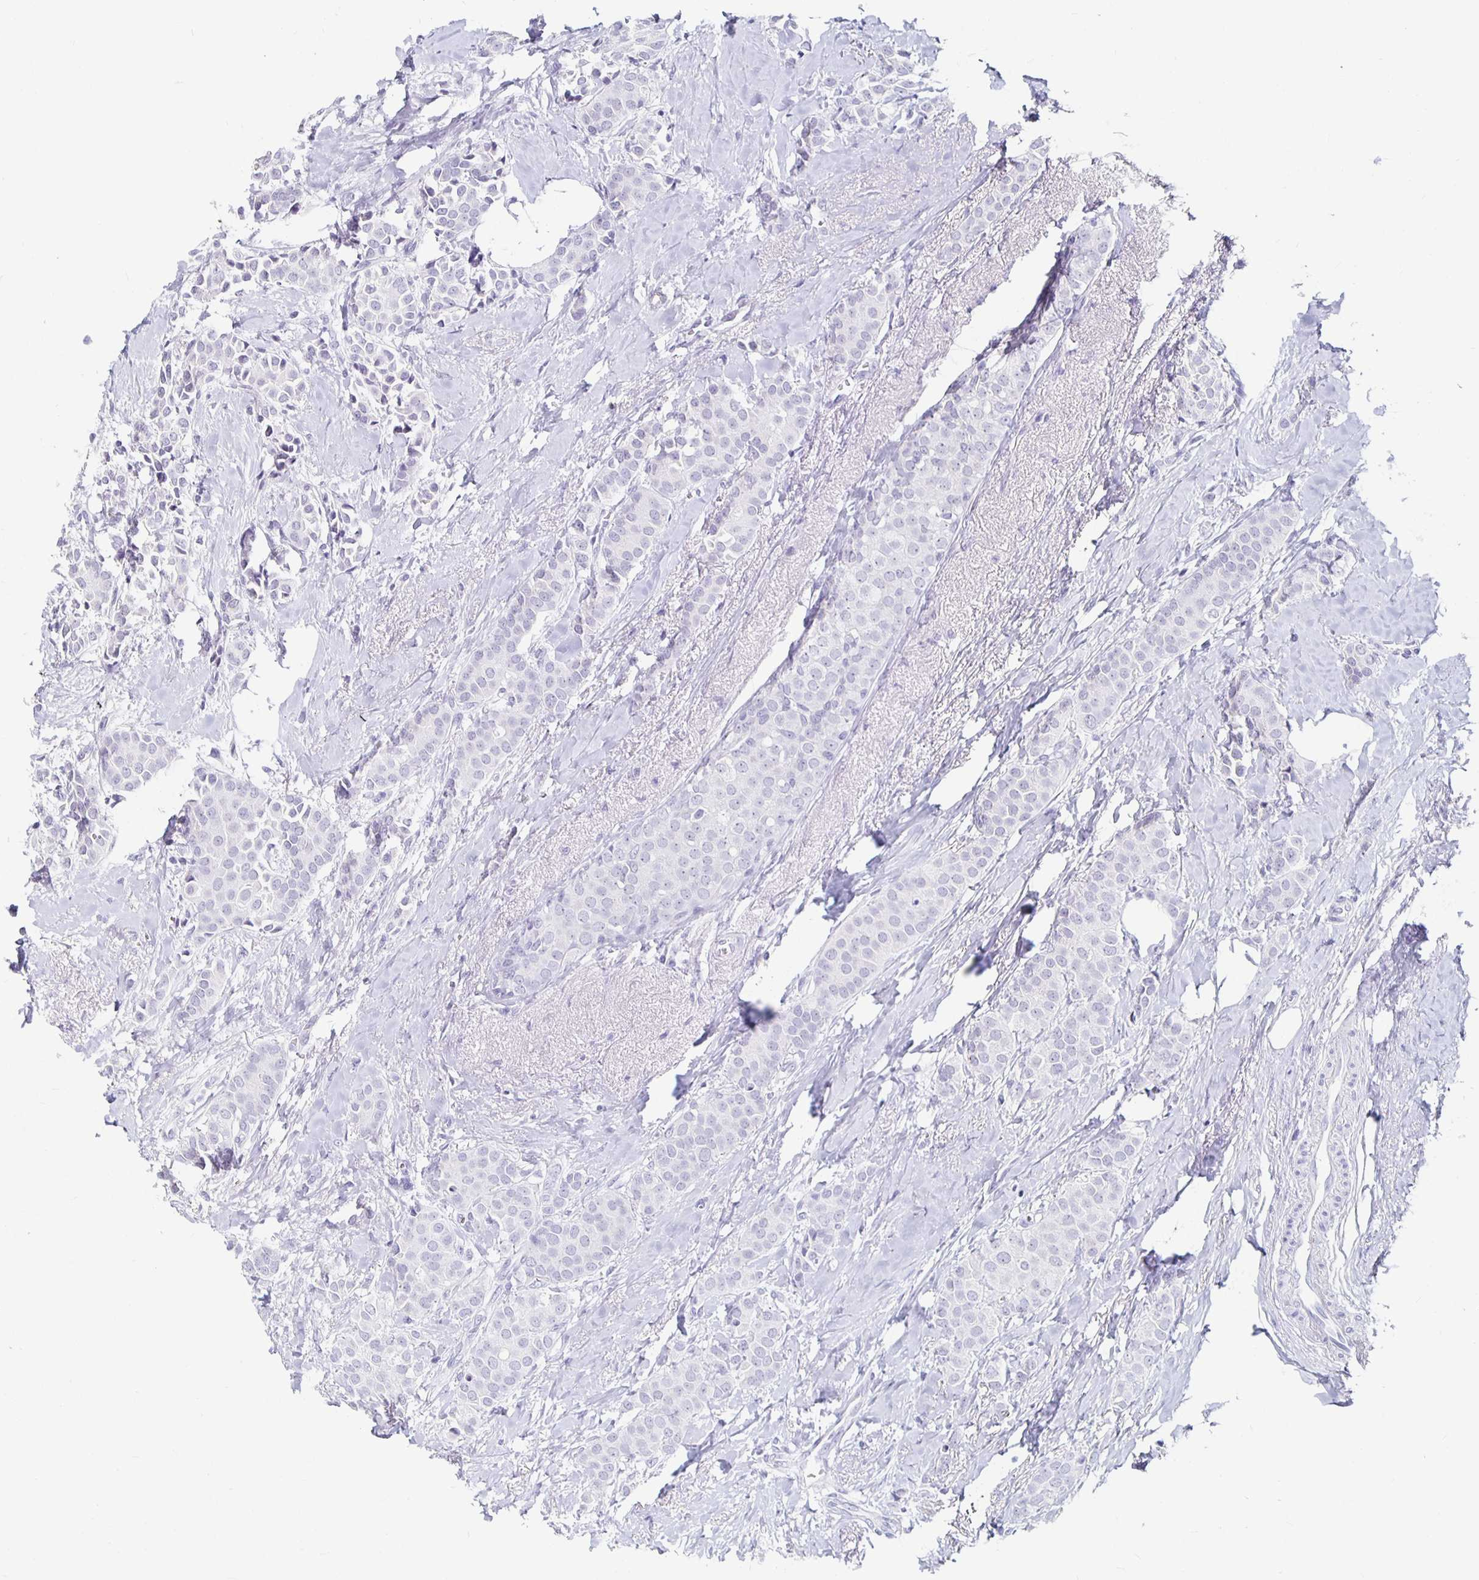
{"staining": {"intensity": "negative", "quantity": "none", "location": "none"}, "tissue": "breast cancer", "cell_type": "Tumor cells", "image_type": "cancer", "snomed": [{"axis": "morphology", "description": "Duct carcinoma"}, {"axis": "topography", "description": "Breast"}], "caption": "There is no significant positivity in tumor cells of intraductal carcinoma (breast). Nuclei are stained in blue.", "gene": "KCNQ2", "patient": {"sex": "female", "age": 79}}